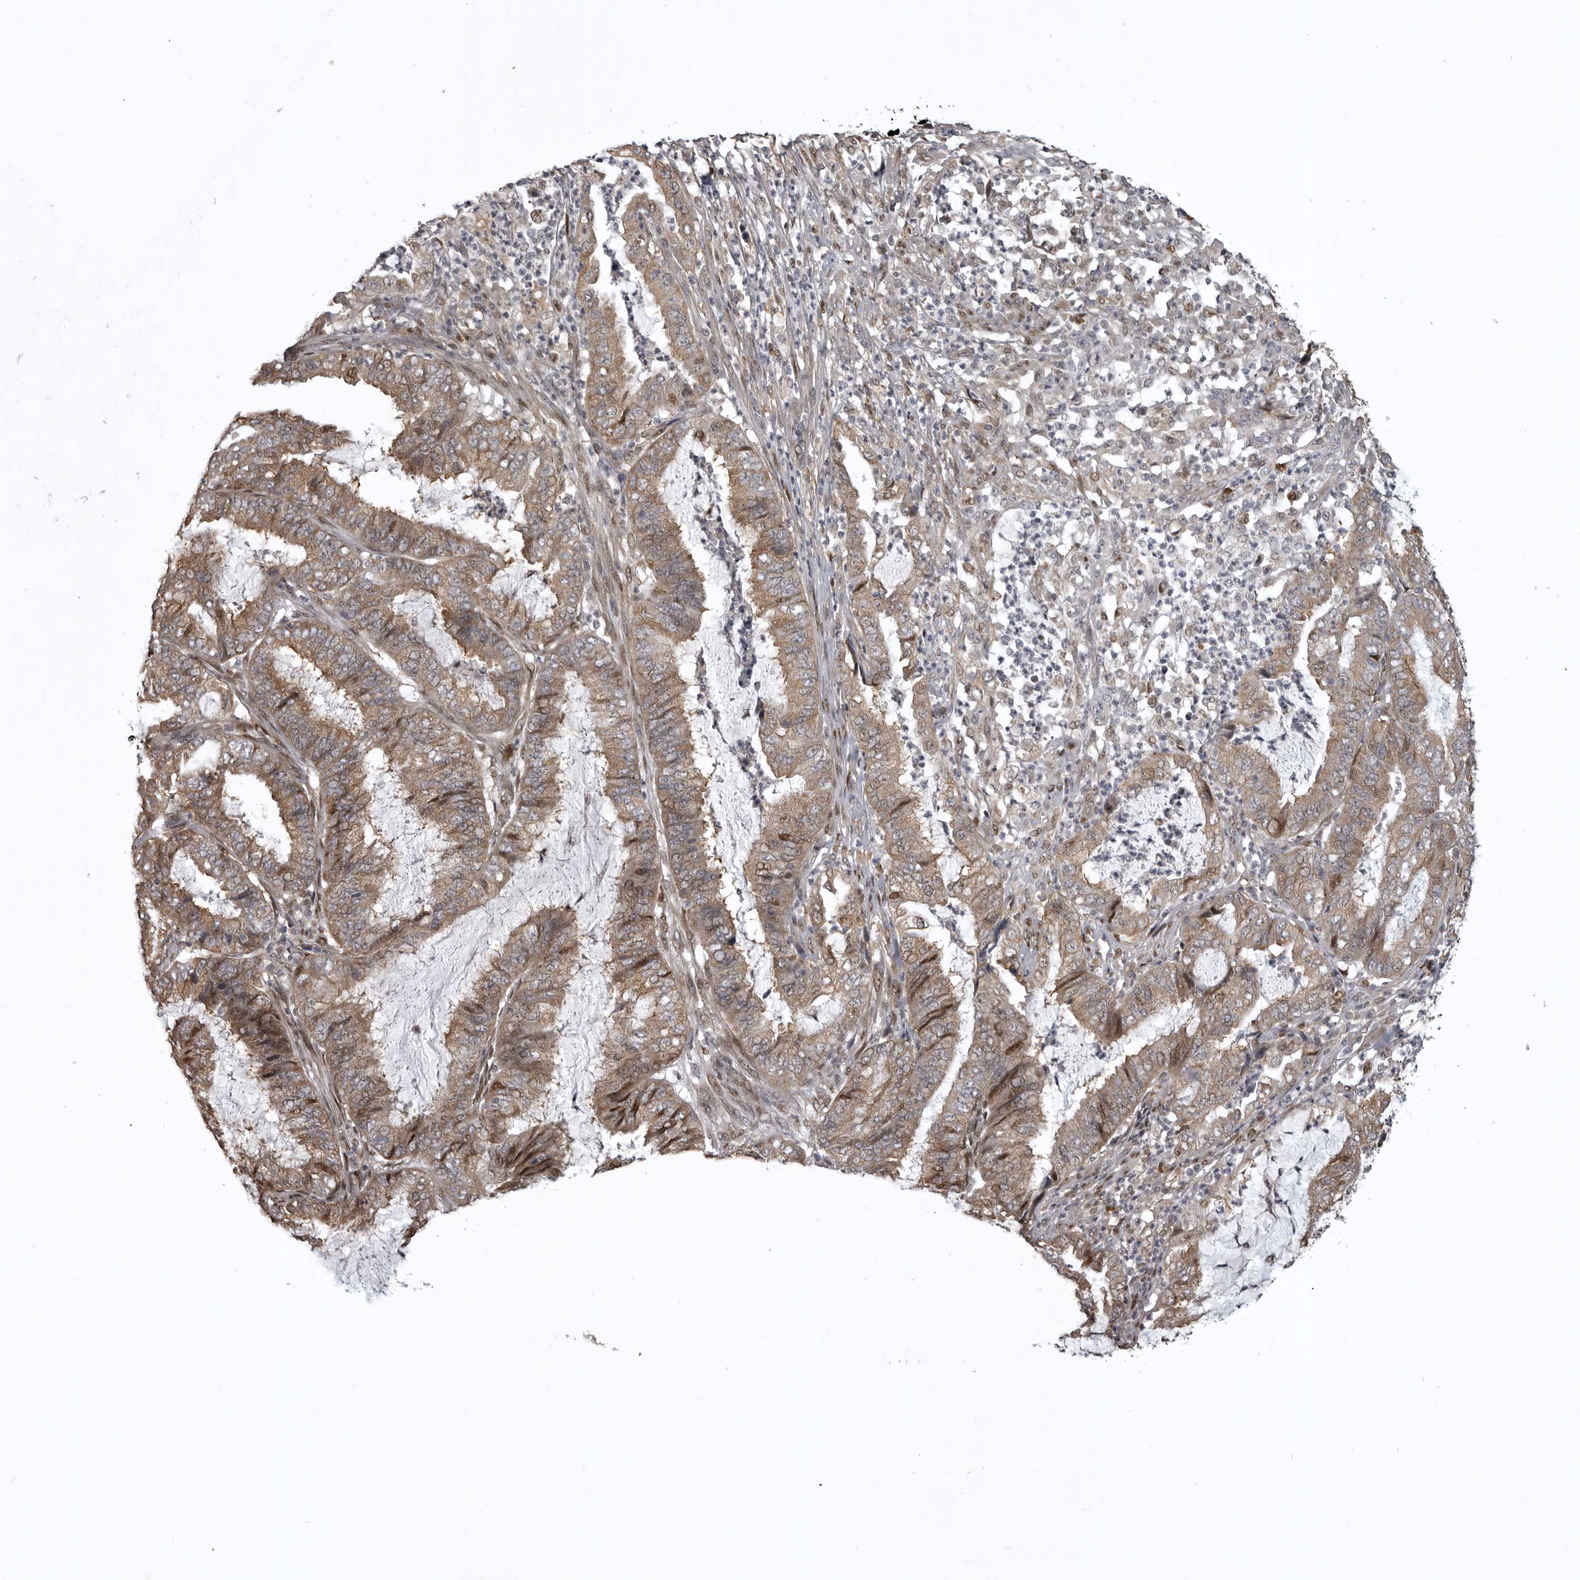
{"staining": {"intensity": "moderate", "quantity": ">75%", "location": "cytoplasmic/membranous,nuclear"}, "tissue": "endometrial cancer", "cell_type": "Tumor cells", "image_type": "cancer", "snomed": [{"axis": "morphology", "description": "Adenocarcinoma, NOS"}, {"axis": "topography", "description": "Endometrium"}], "caption": "Endometrial cancer (adenocarcinoma) was stained to show a protein in brown. There is medium levels of moderate cytoplasmic/membranous and nuclear staining in approximately >75% of tumor cells.", "gene": "SNX16", "patient": {"sex": "female", "age": 49}}